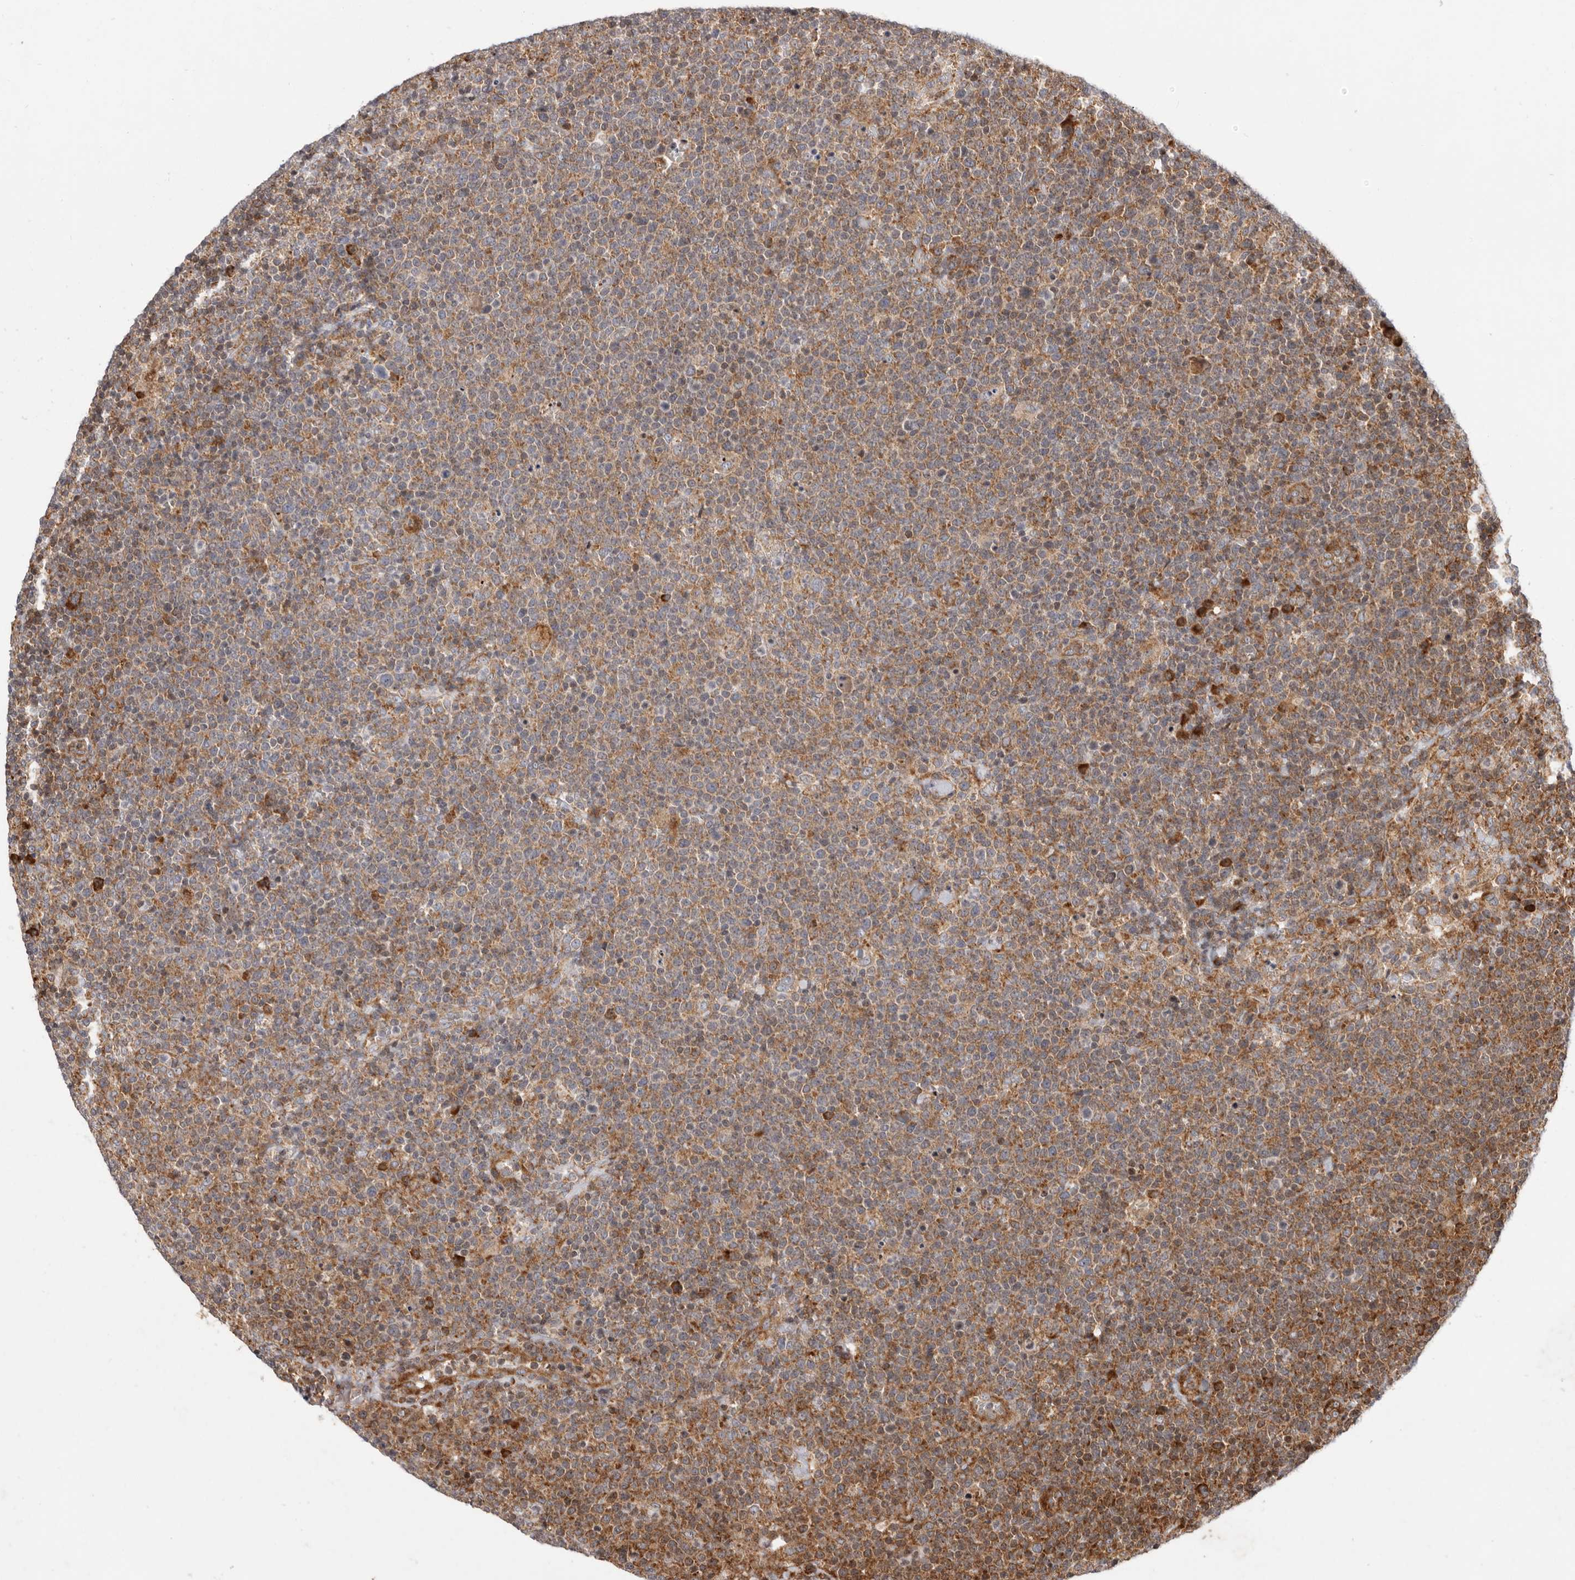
{"staining": {"intensity": "weak", "quantity": "25%-75%", "location": "cytoplasmic/membranous"}, "tissue": "lymphoma", "cell_type": "Tumor cells", "image_type": "cancer", "snomed": [{"axis": "morphology", "description": "Malignant lymphoma, non-Hodgkin's type, High grade"}, {"axis": "topography", "description": "Lymph node"}], "caption": "Weak cytoplasmic/membranous staining for a protein is seen in approximately 25%-75% of tumor cells of malignant lymphoma, non-Hodgkin's type (high-grade) using IHC.", "gene": "FZD3", "patient": {"sex": "male", "age": 61}}